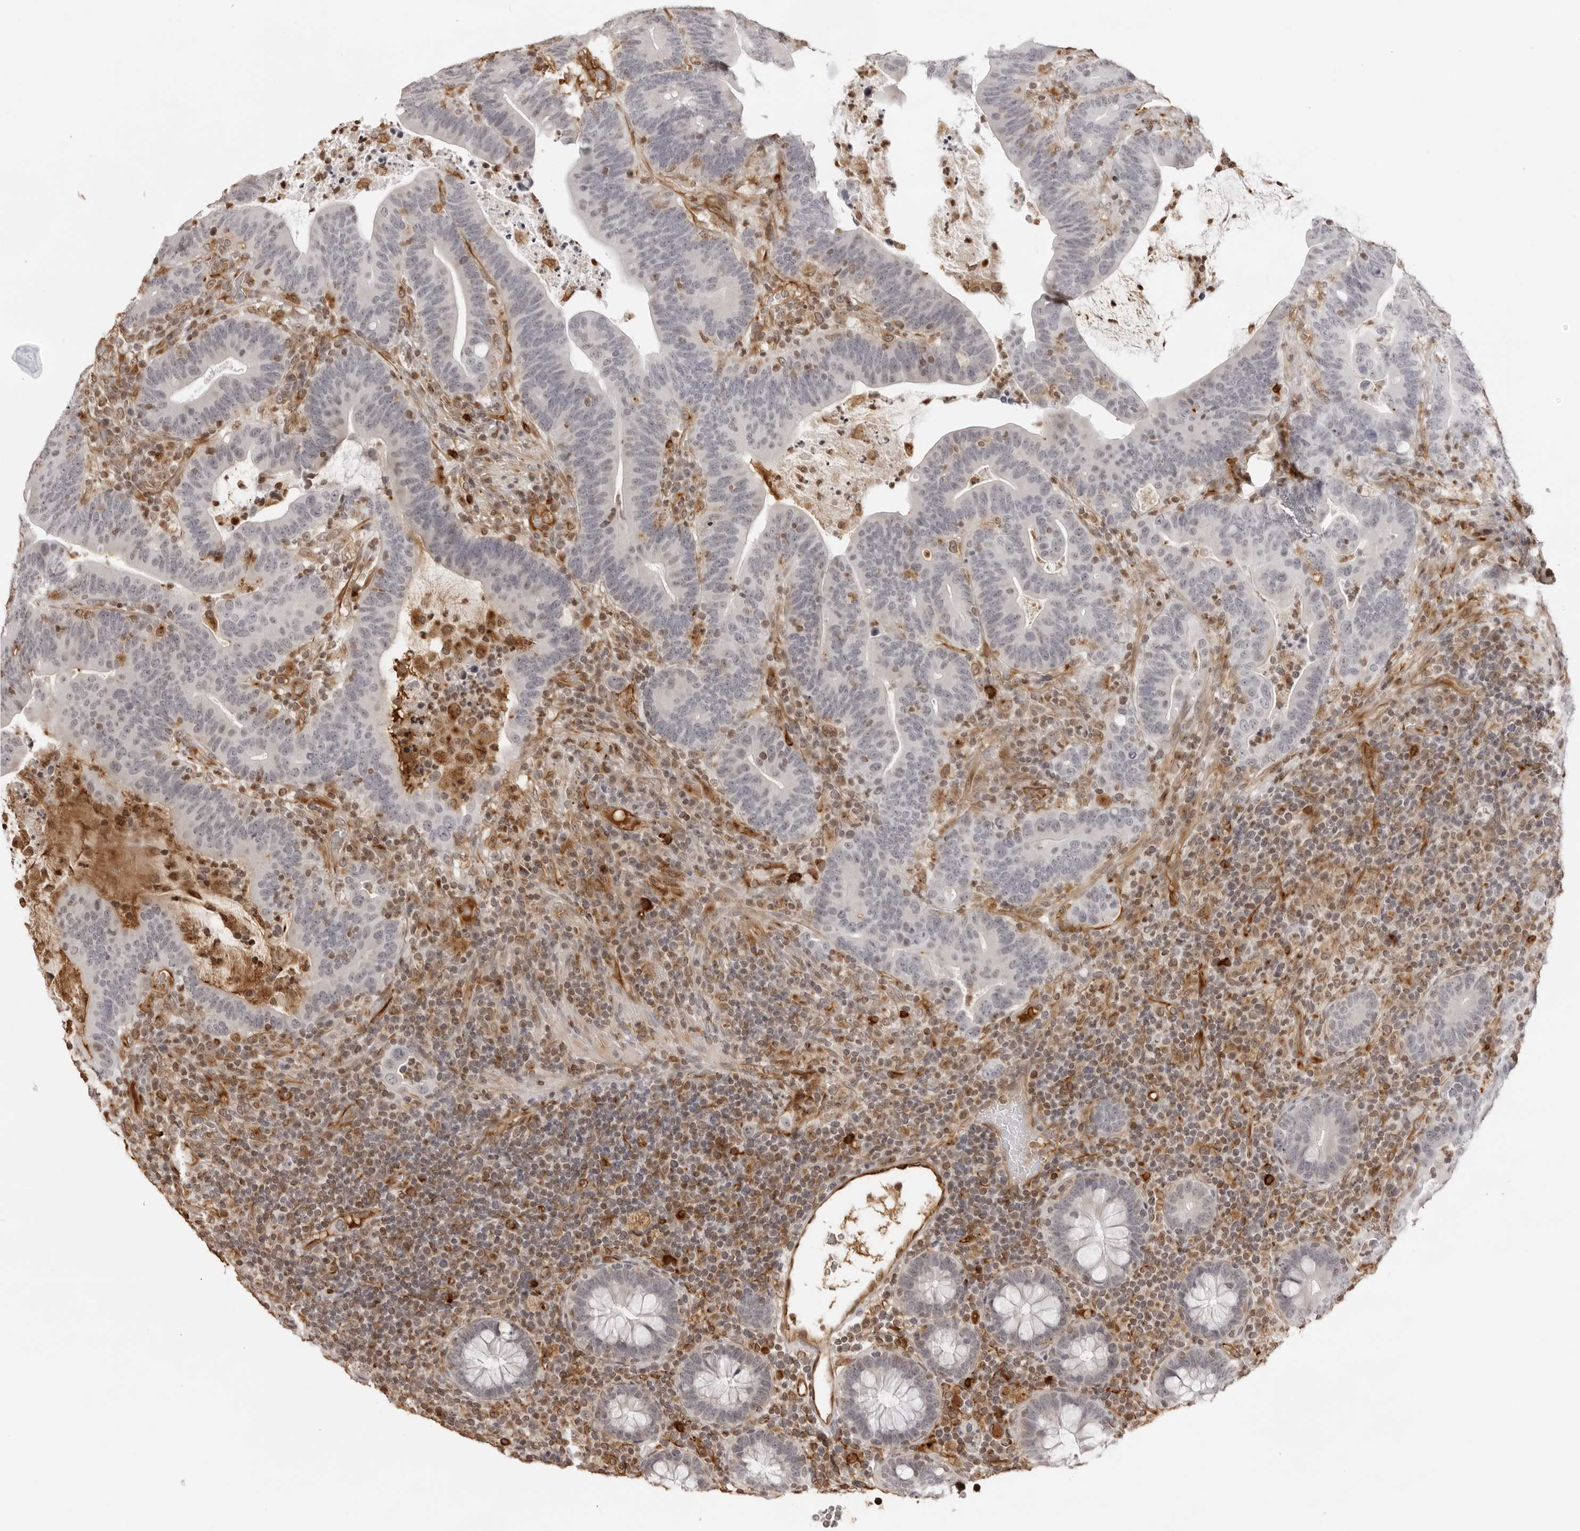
{"staining": {"intensity": "negative", "quantity": "none", "location": "none"}, "tissue": "colorectal cancer", "cell_type": "Tumor cells", "image_type": "cancer", "snomed": [{"axis": "morphology", "description": "Adenocarcinoma, NOS"}, {"axis": "topography", "description": "Colon"}], "caption": "IHC image of neoplastic tissue: human colorectal cancer stained with DAB (3,3'-diaminobenzidine) reveals no significant protein positivity in tumor cells.", "gene": "DYNLT5", "patient": {"sex": "female", "age": 66}}